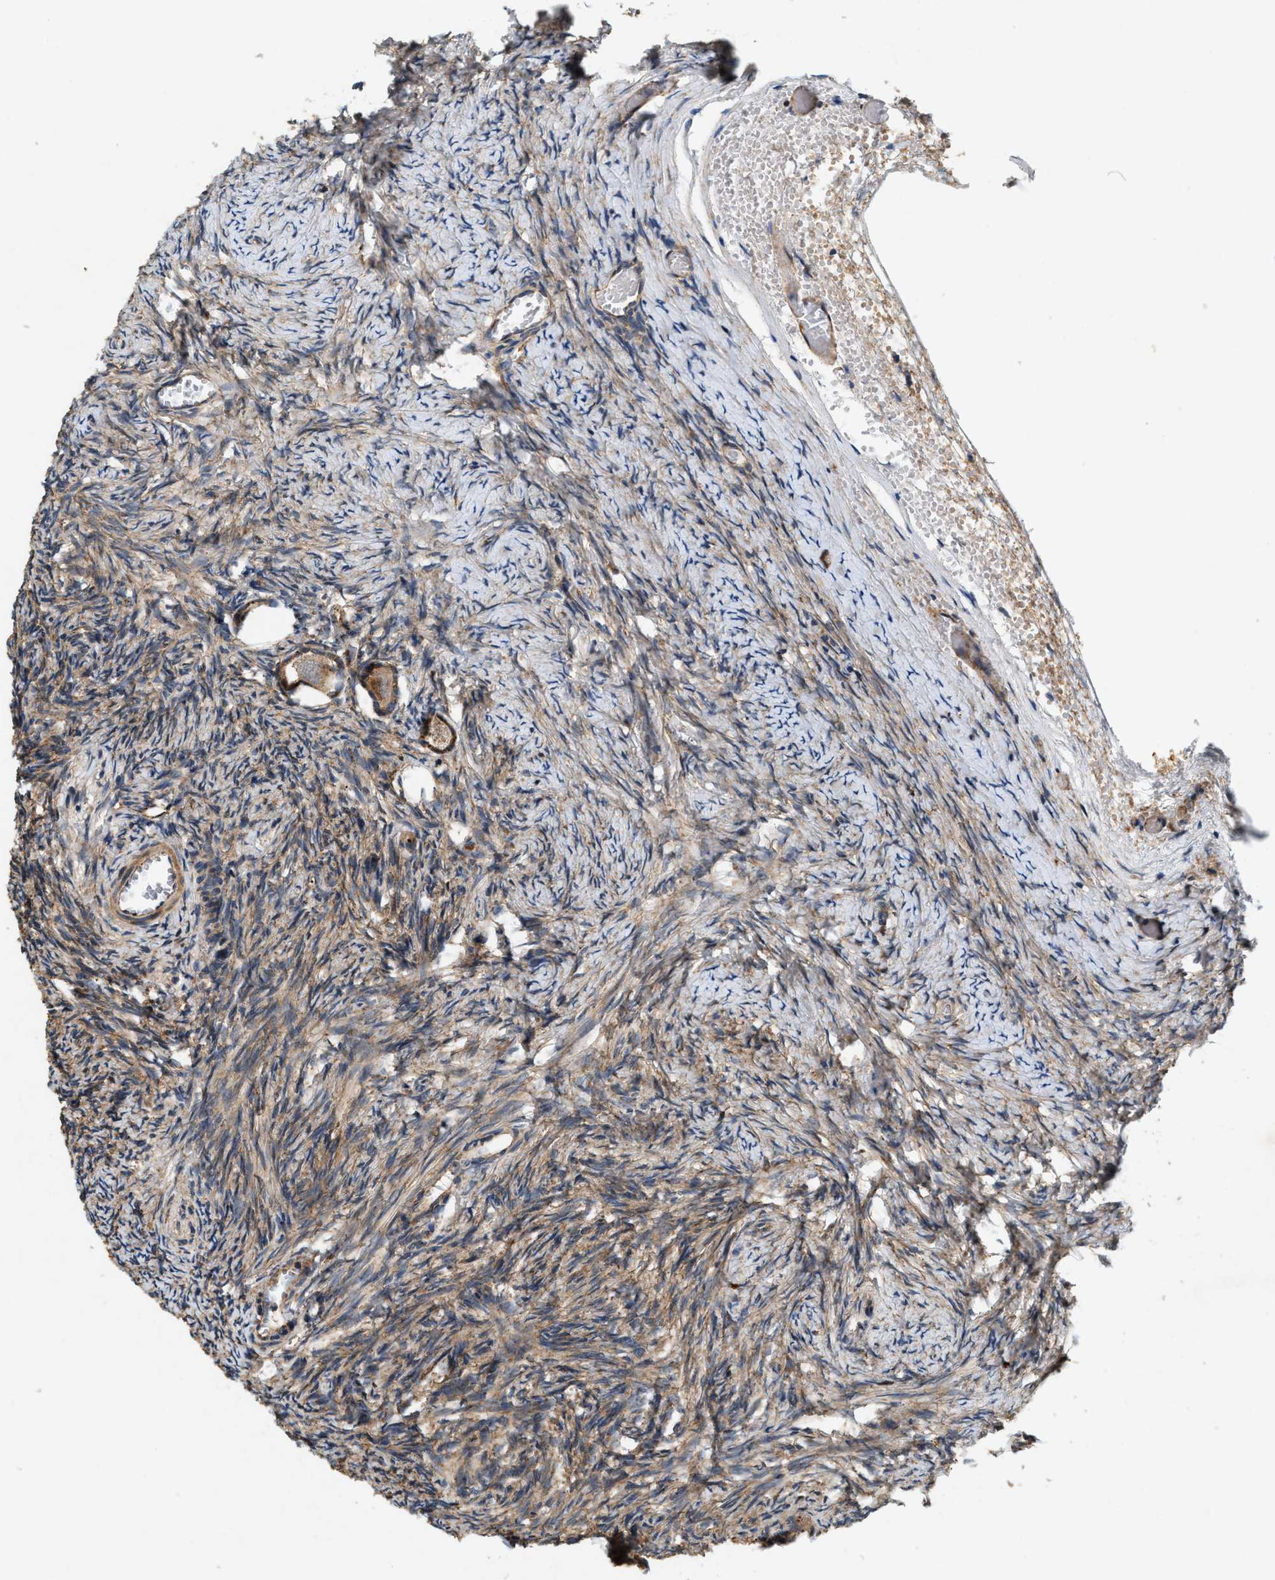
{"staining": {"intensity": "moderate", "quantity": ">75%", "location": "cytoplasmic/membranous"}, "tissue": "ovary", "cell_type": "Follicle cells", "image_type": "normal", "snomed": [{"axis": "morphology", "description": "Normal tissue, NOS"}, {"axis": "topography", "description": "Ovary"}], "caption": "The immunohistochemical stain labels moderate cytoplasmic/membranous staining in follicle cells of benign ovary. The staining is performed using DAB (3,3'-diaminobenzidine) brown chromogen to label protein expression. The nuclei are counter-stained blue using hematoxylin.", "gene": "DUSP10", "patient": {"sex": "female", "age": 27}}